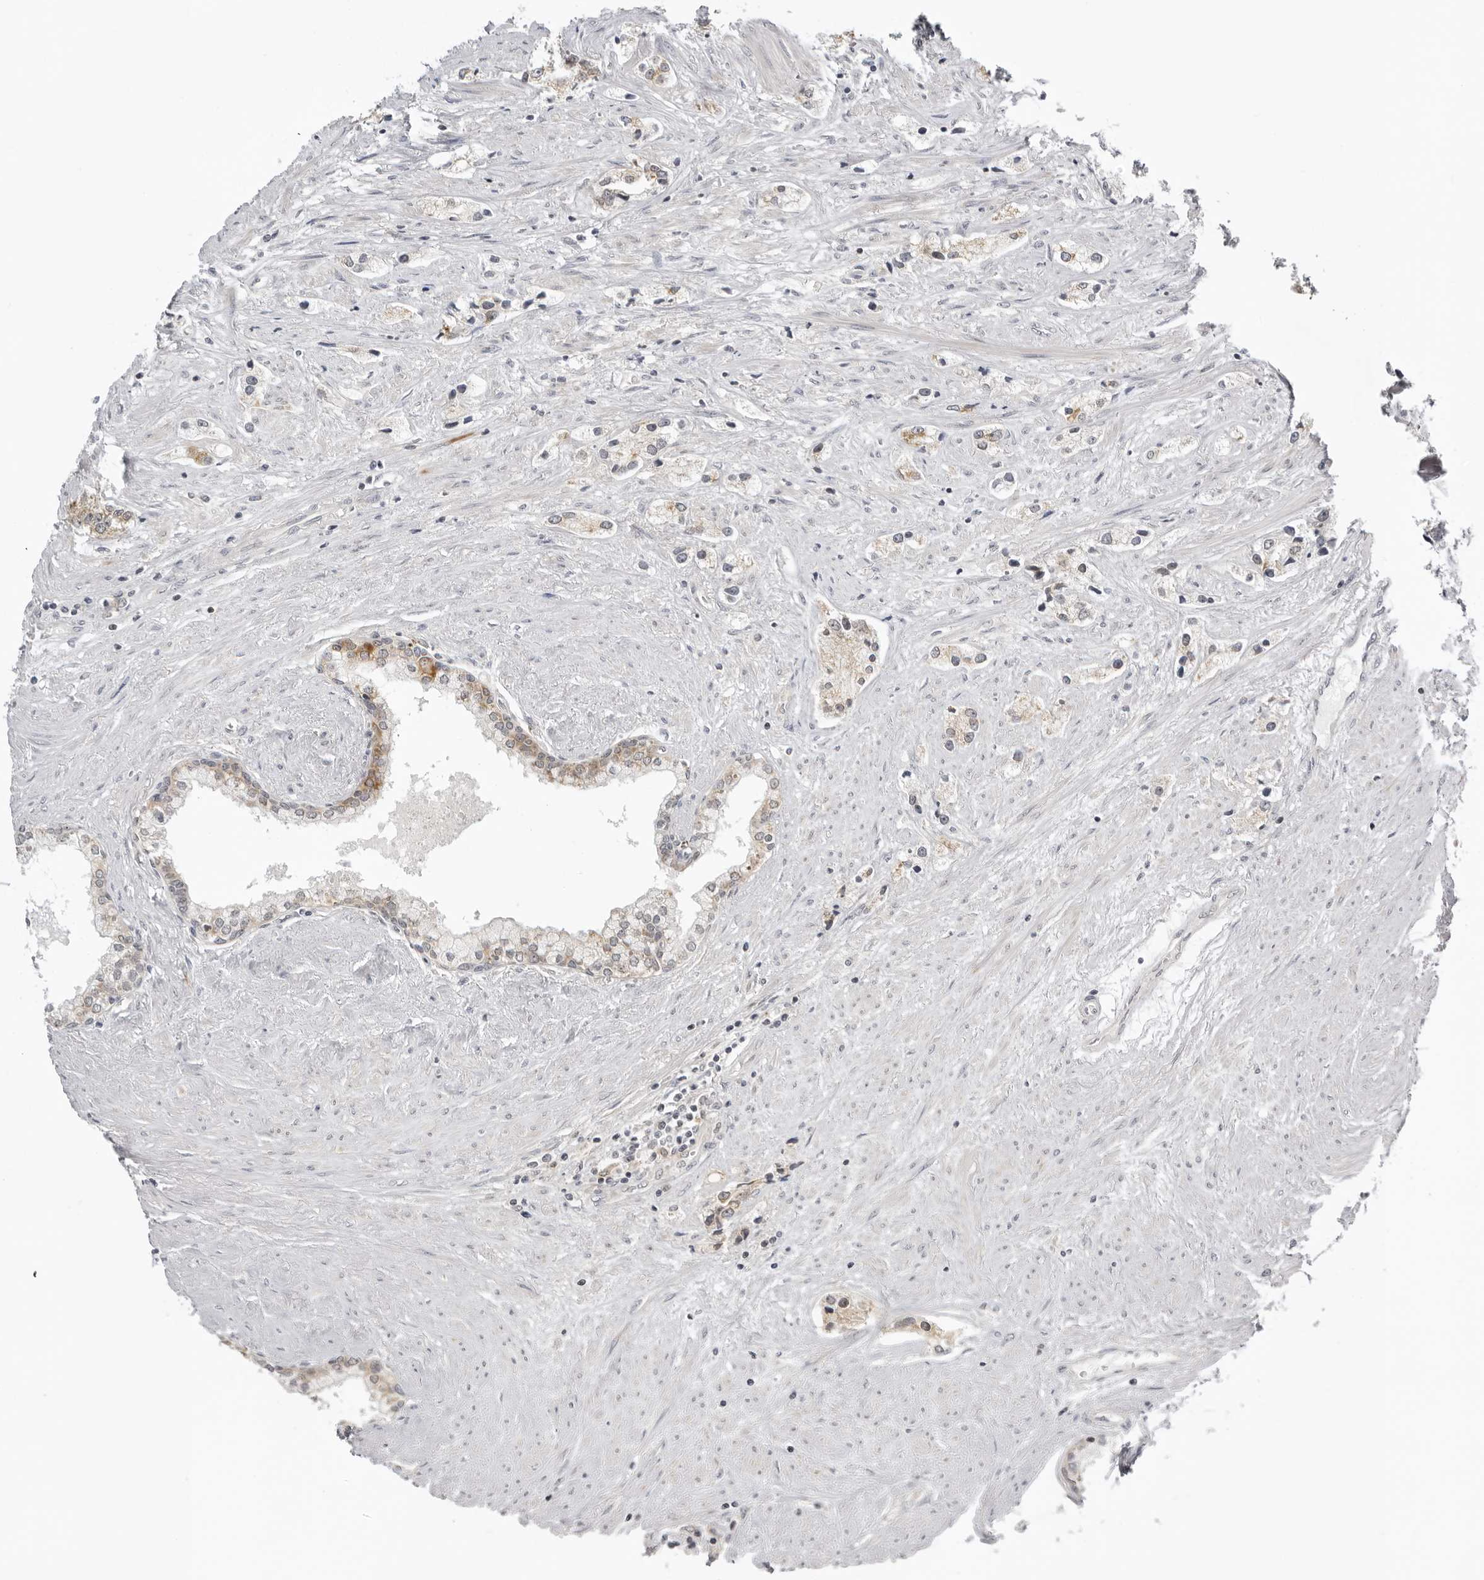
{"staining": {"intensity": "moderate", "quantity": ">75%", "location": "cytoplasmic/membranous"}, "tissue": "prostate cancer", "cell_type": "Tumor cells", "image_type": "cancer", "snomed": [{"axis": "morphology", "description": "Adenocarcinoma, High grade"}, {"axis": "topography", "description": "Prostate"}], "caption": "The immunohistochemical stain shows moderate cytoplasmic/membranous positivity in tumor cells of adenocarcinoma (high-grade) (prostate) tissue.", "gene": "ACP6", "patient": {"sex": "male", "age": 66}}